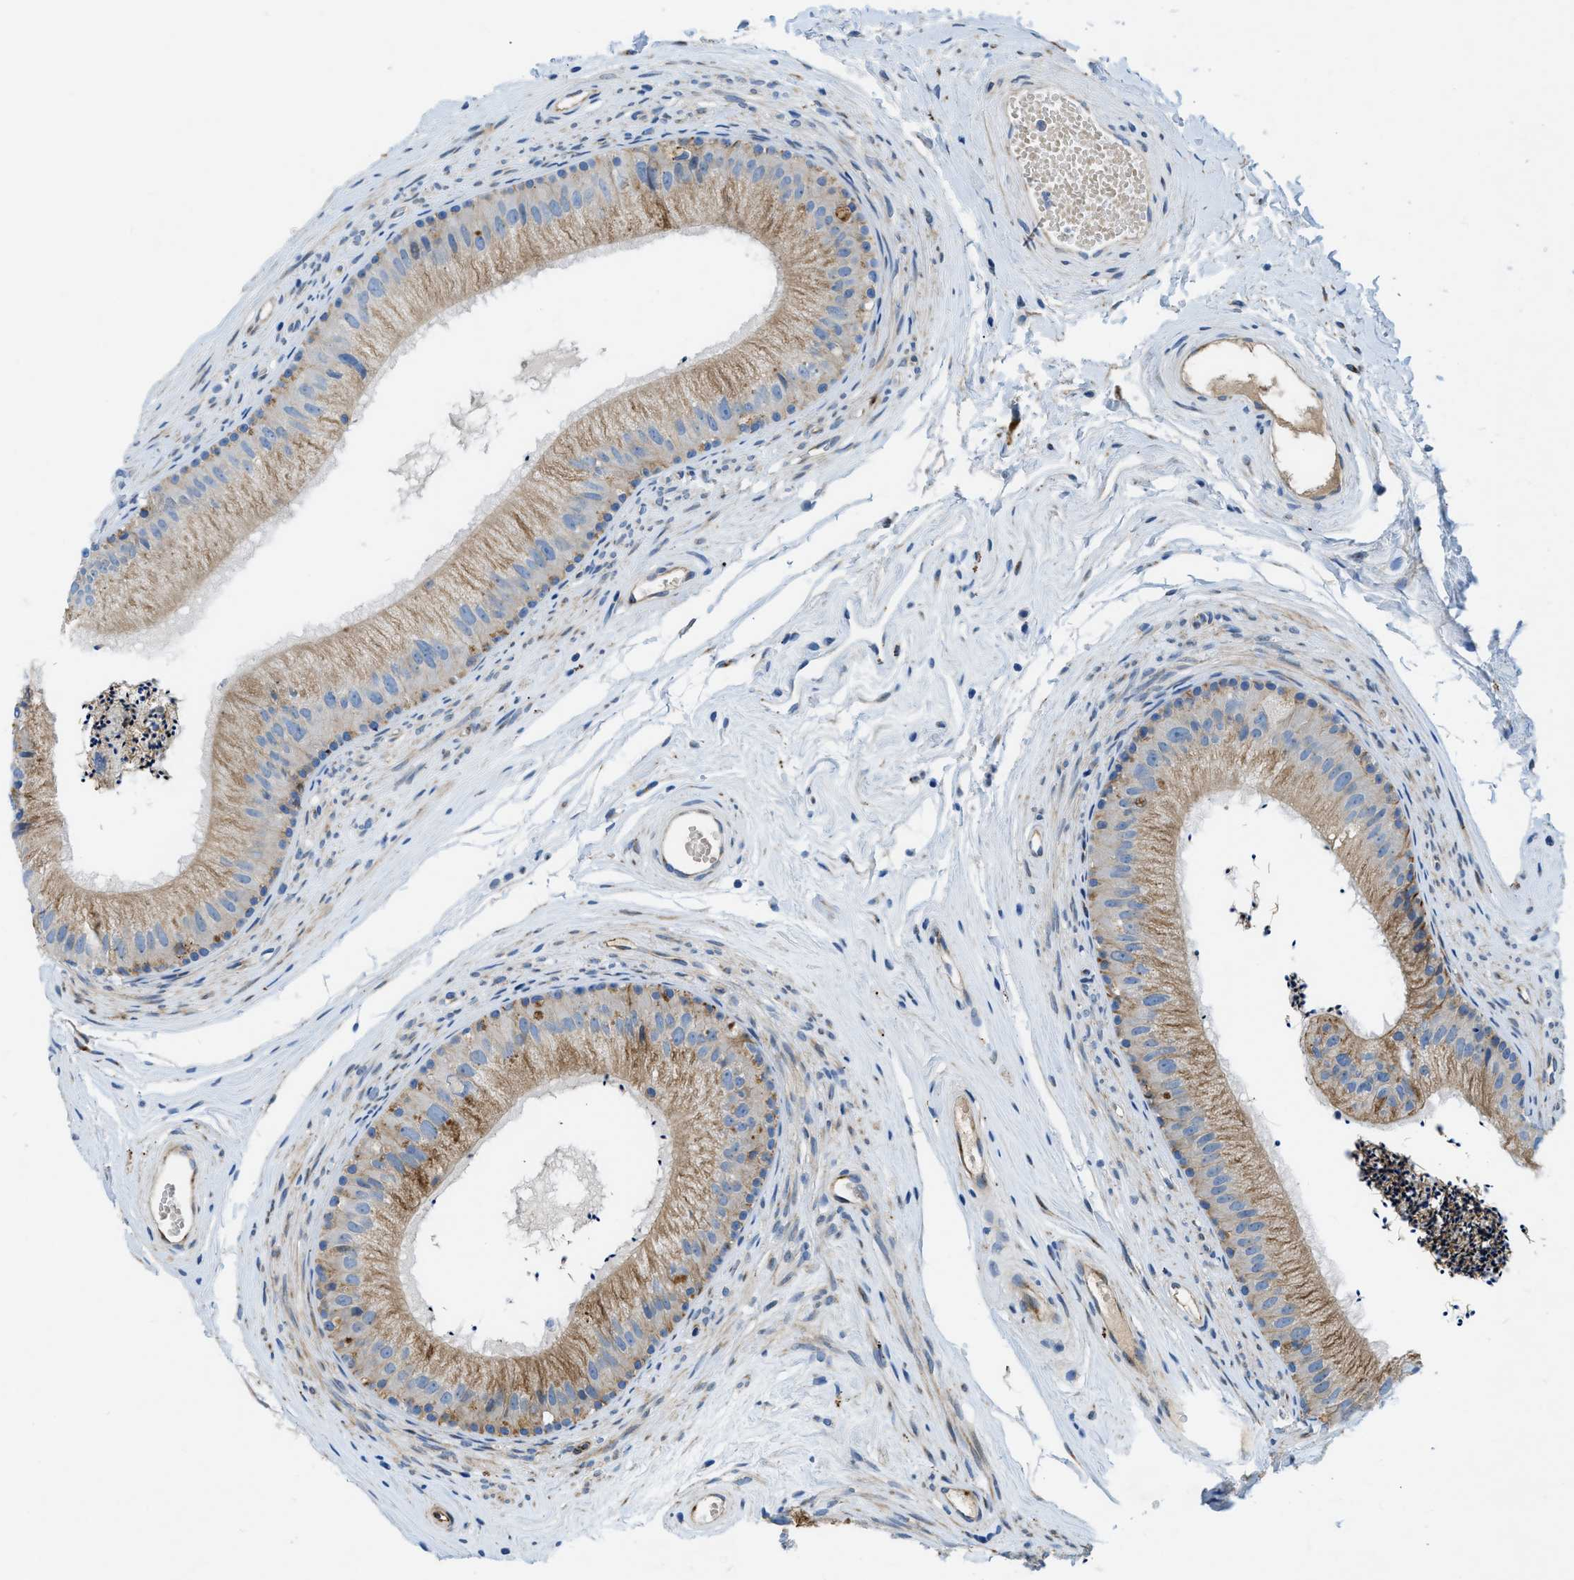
{"staining": {"intensity": "moderate", "quantity": ">75%", "location": "cytoplasmic/membranous"}, "tissue": "epididymis", "cell_type": "Glandular cells", "image_type": "normal", "snomed": [{"axis": "morphology", "description": "Normal tissue, NOS"}, {"axis": "topography", "description": "Epididymis"}], "caption": "Epididymis stained for a protein (brown) exhibits moderate cytoplasmic/membranous positive positivity in about >75% of glandular cells.", "gene": "TMEM248", "patient": {"sex": "male", "age": 56}}